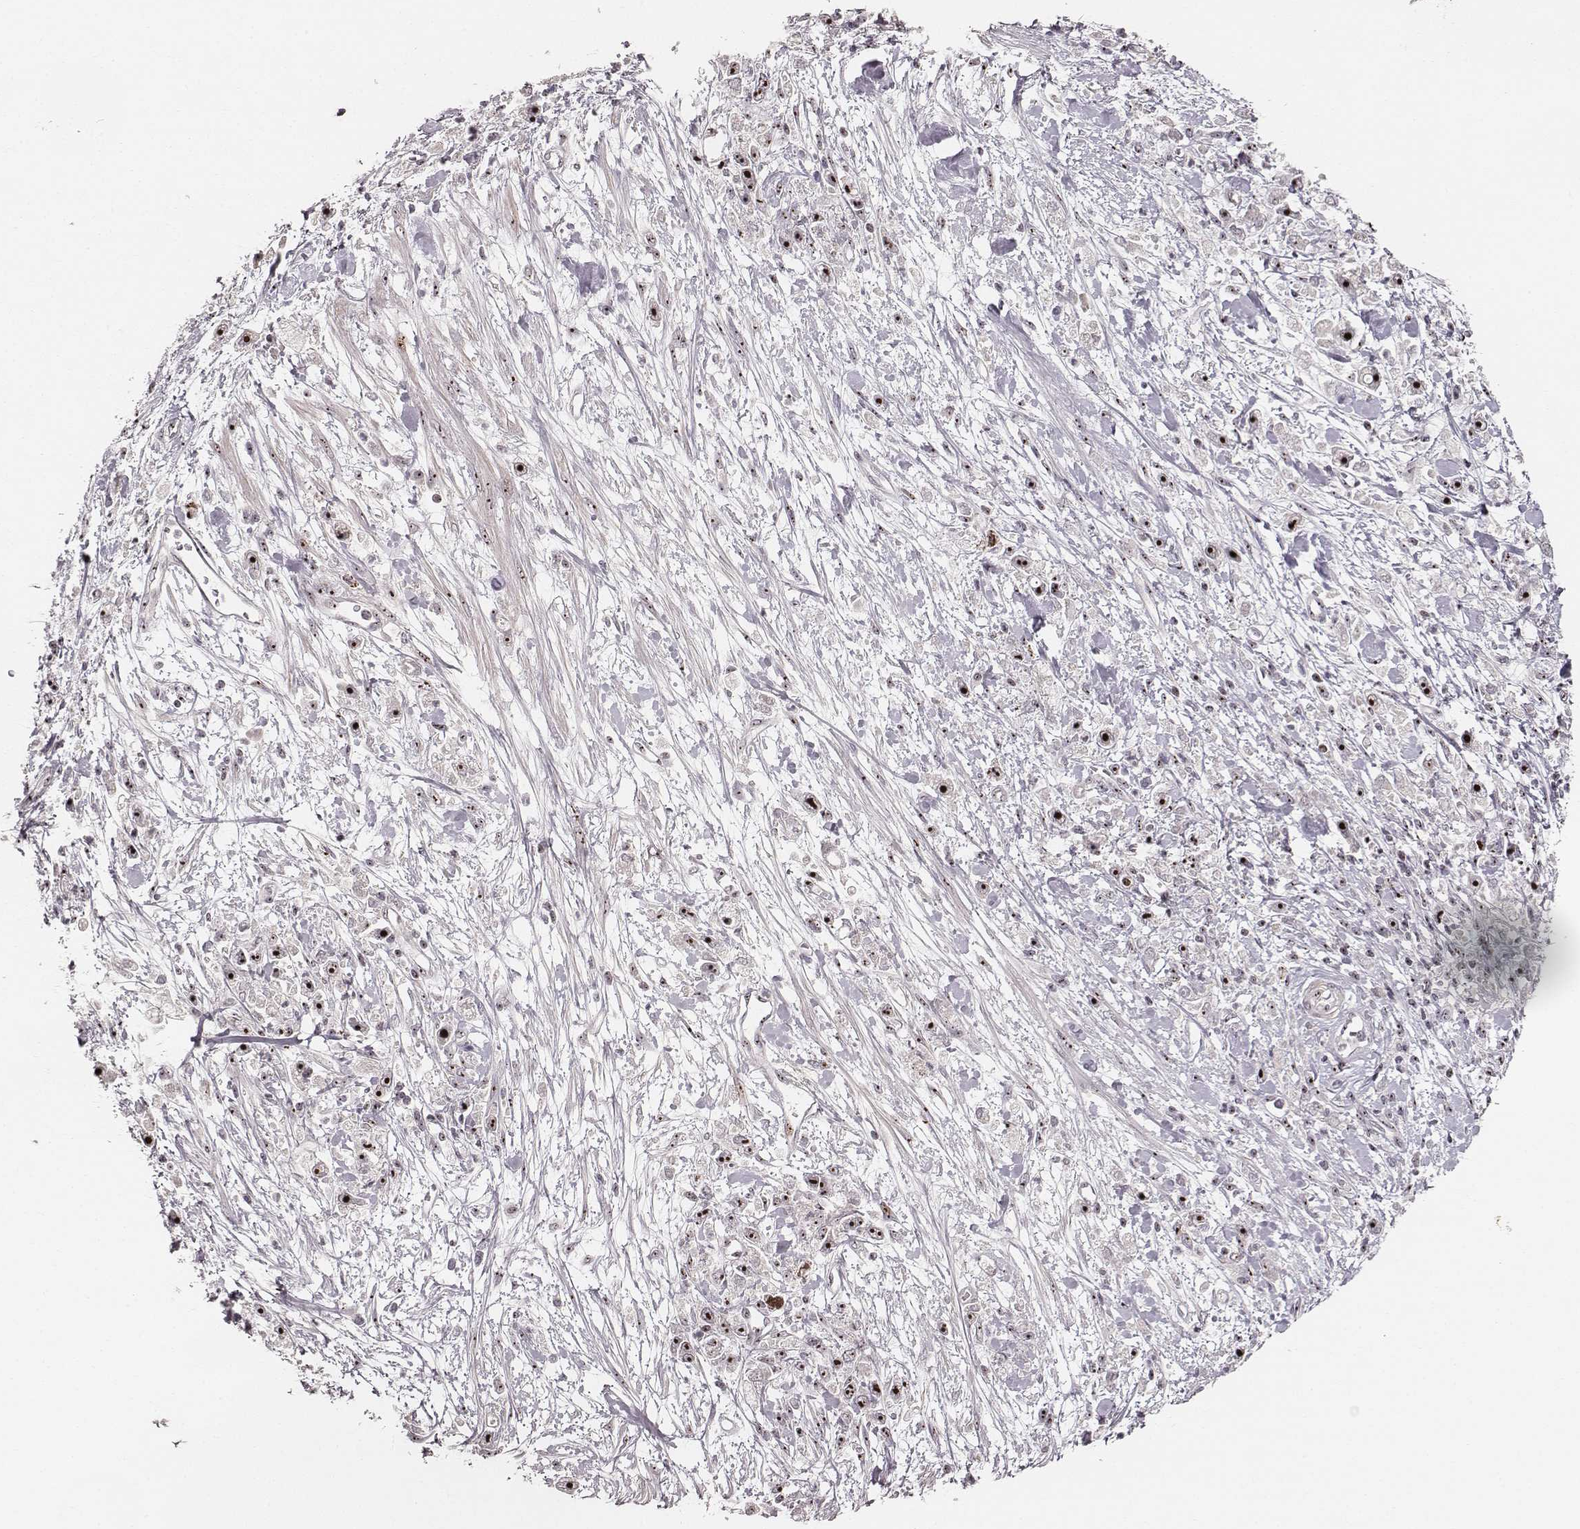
{"staining": {"intensity": "moderate", "quantity": ">75%", "location": "nuclear"}, "tissue": "stomach cancer", "cell_type": "Tumor cells", "image_type": "cancer", "snomed": [{"axis": "morphology", "description": "Adenocarcinoma, NOS"}, {"axis": "topography", "description": "Stomach"}], "caption": "Stomach cancer tissue shows moderate nuclear expression in about >75% of tumor cells (DAB (3,3'-diaminobenzidine) IHC, brown staining for protein, blue staining for nuclei).", "gene": "NOP56", "patient": {"sex": "female", "age": 59}}